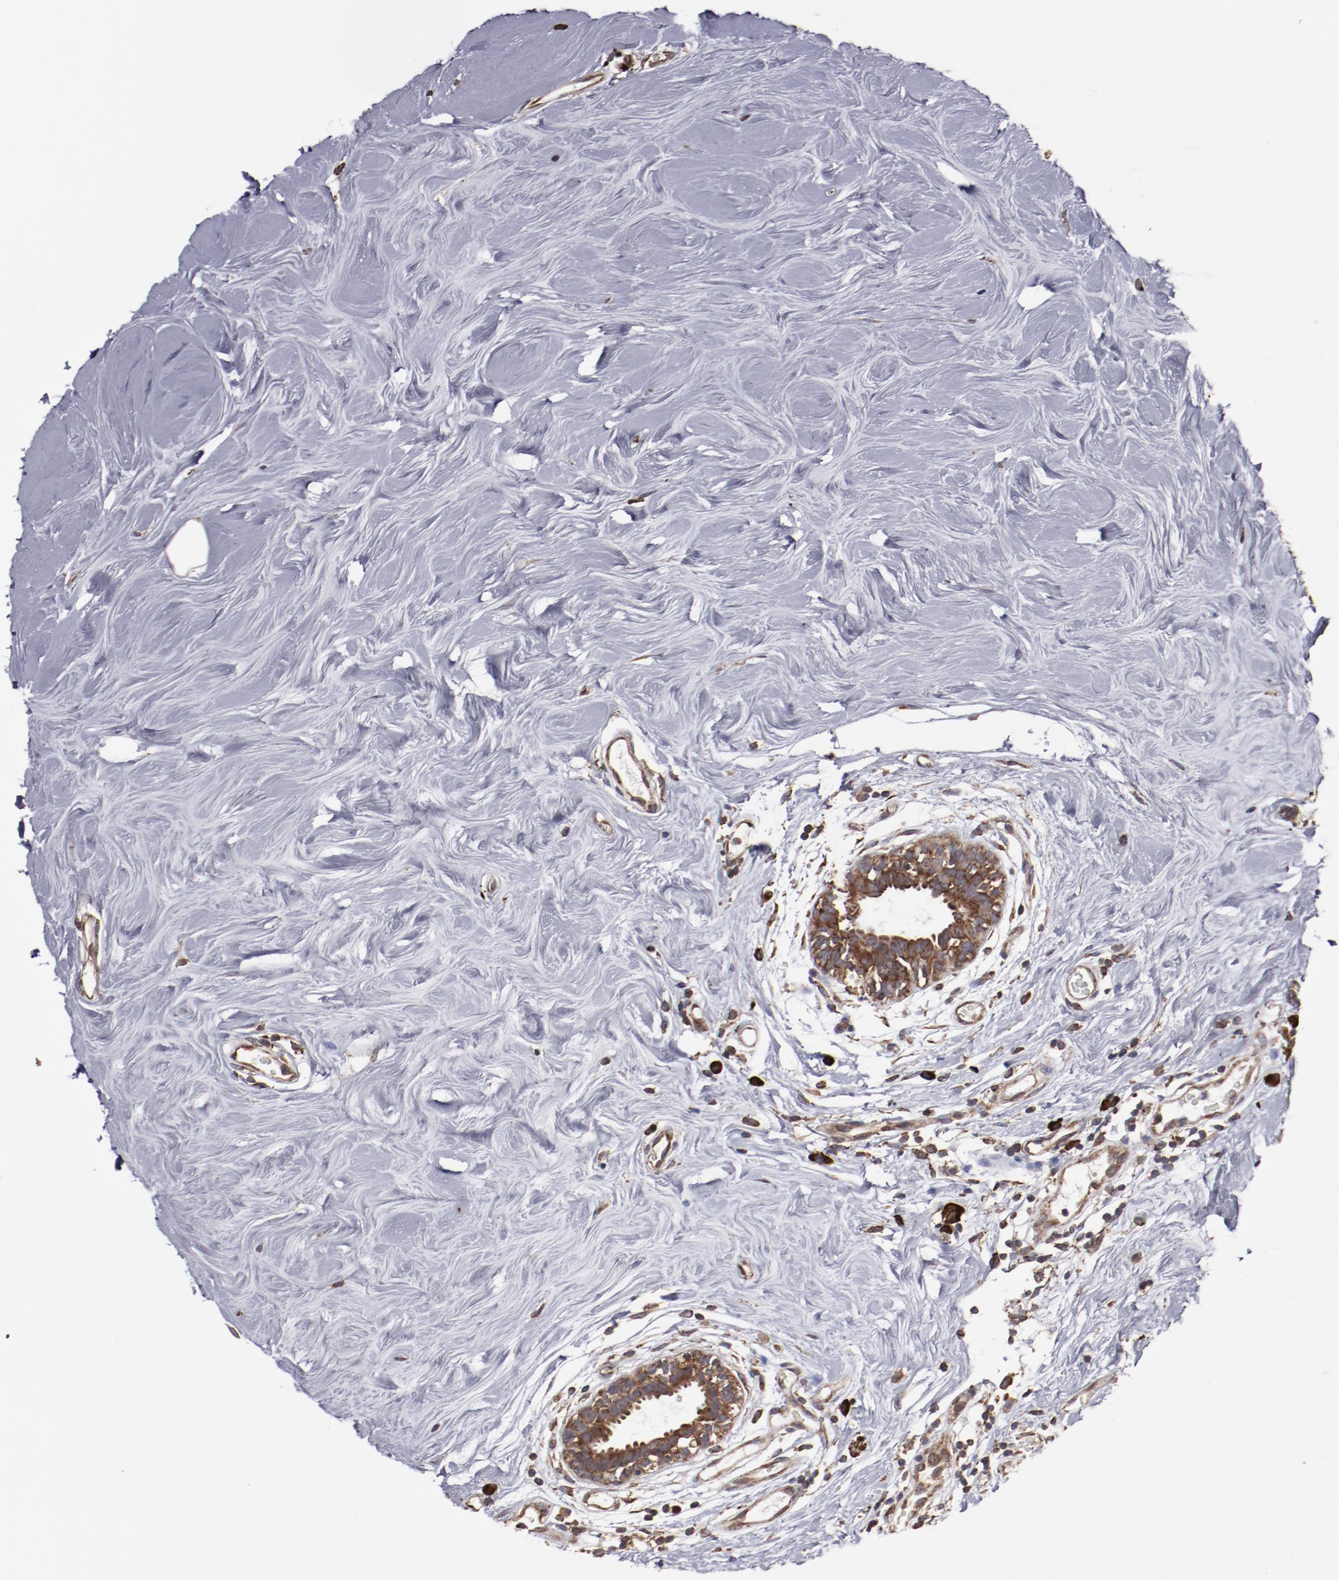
{"staining": {"intensity": "strong", "quantity": ">75%", "location": "cytoplasmic/membranous"}, "tissue": "breast cancer", "cell_type": "Tumor cells", "image_type": "cancer", "snomed": [{"axis": "morphology", "description": "Duct carcinoma"}, {"axis": "topography", "description": "Breast"}], "caption": "Immunohistochemical staining of breast cancer demonstrates high levels of strong cytoplasmic/membranous positivity in approximately >75% of tumor cells. (Brightfield microscopy of DAB IHC at high magnification).", "gene": "RPS4Y1", "patient": {"sex": "female", "age": 40}}